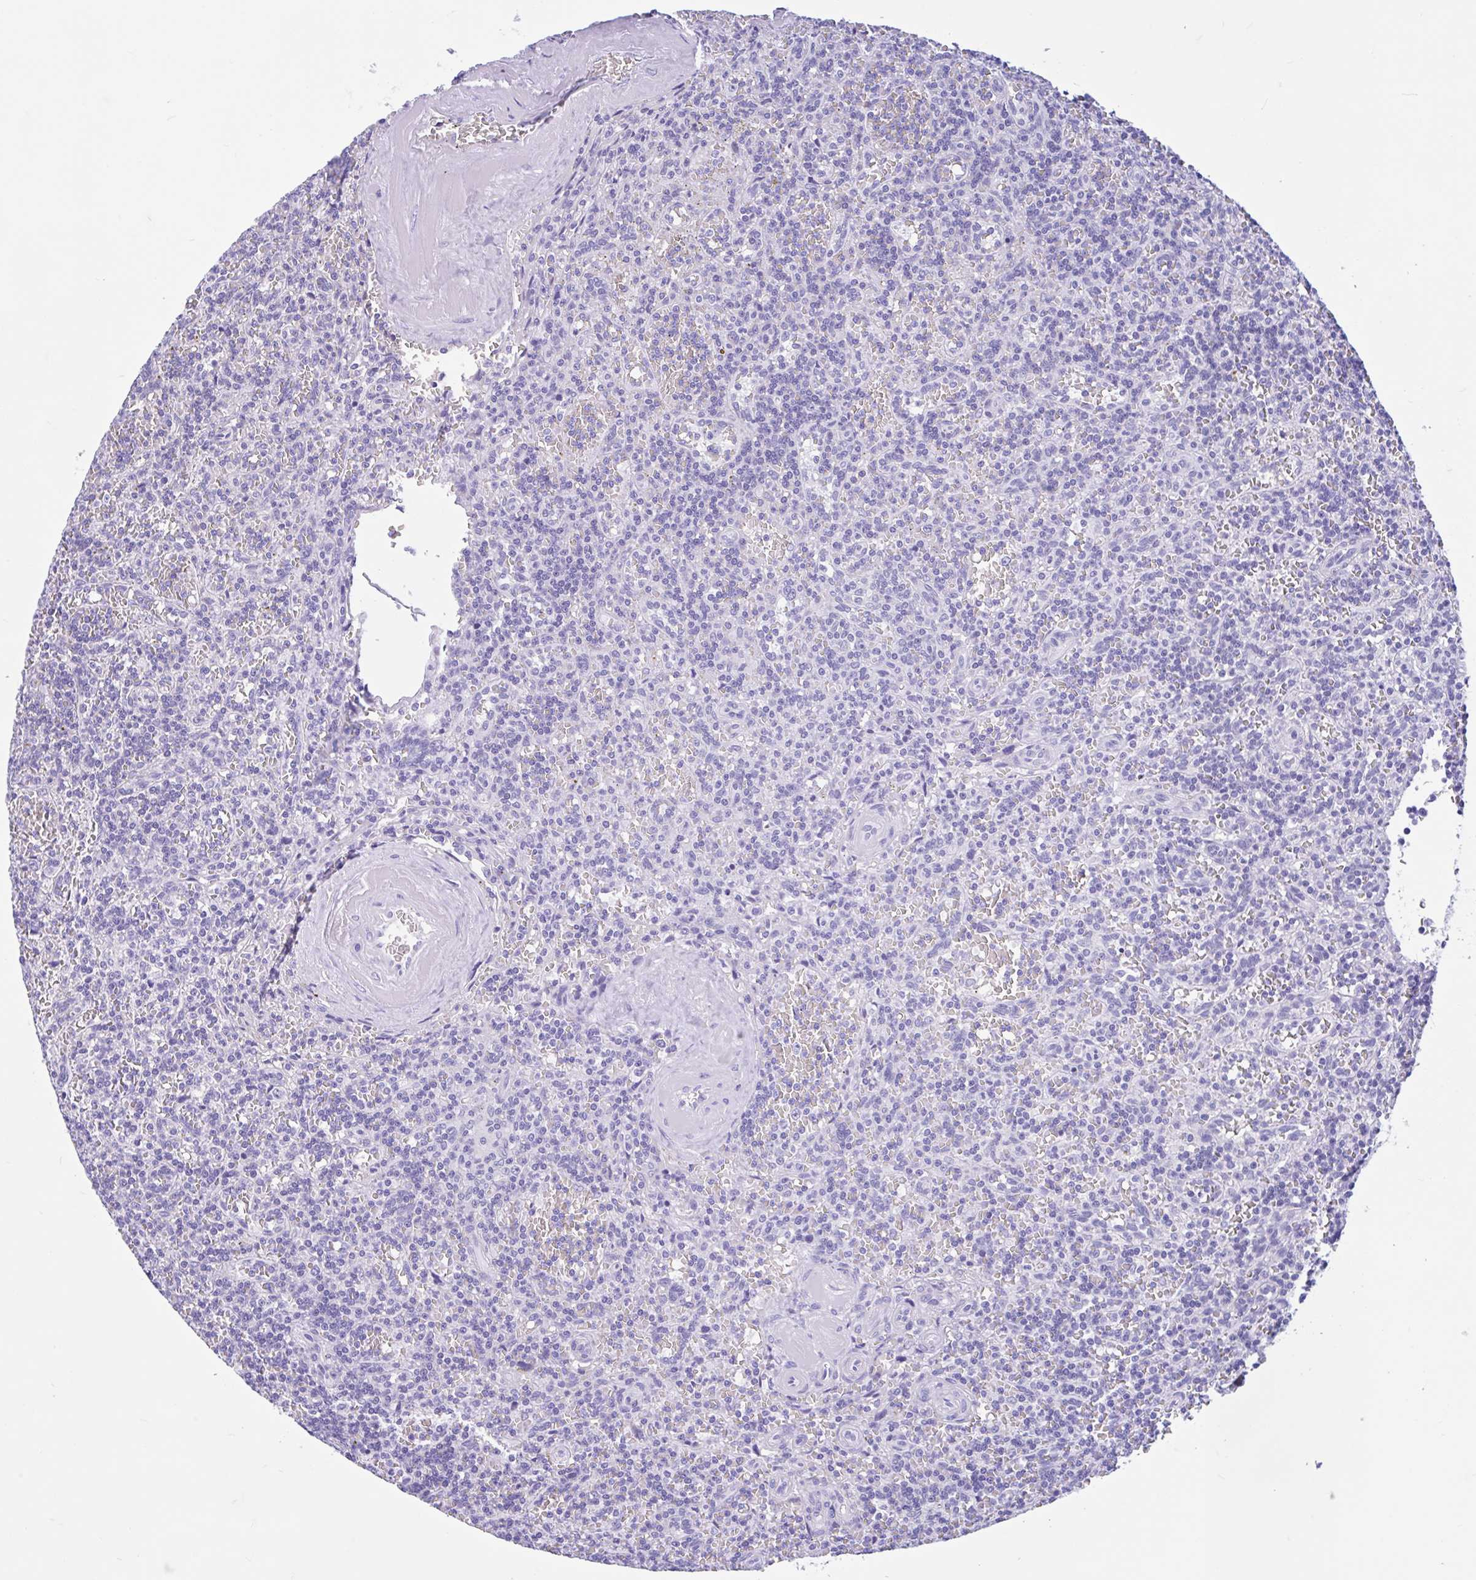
{"staining": {"intensity": "negative", "quantity": "none", "location": "none"}, "tissue": "lymphoma", "cell_type": "Tumor cells", "image_type": "cancer", "snomed": [{"axis": "morphology", "description": "Malignant lymphoma, non-Hodgkin's type, Low grade"}, {"axis": "topography", "description": "Spleen"}], "caption": "This is an immunohistochemistry histopathology image of lymphoma. There is no expression in tumor cells.", "gene": "OR4N4", "patient": {"sex": "male", "age": 73}}